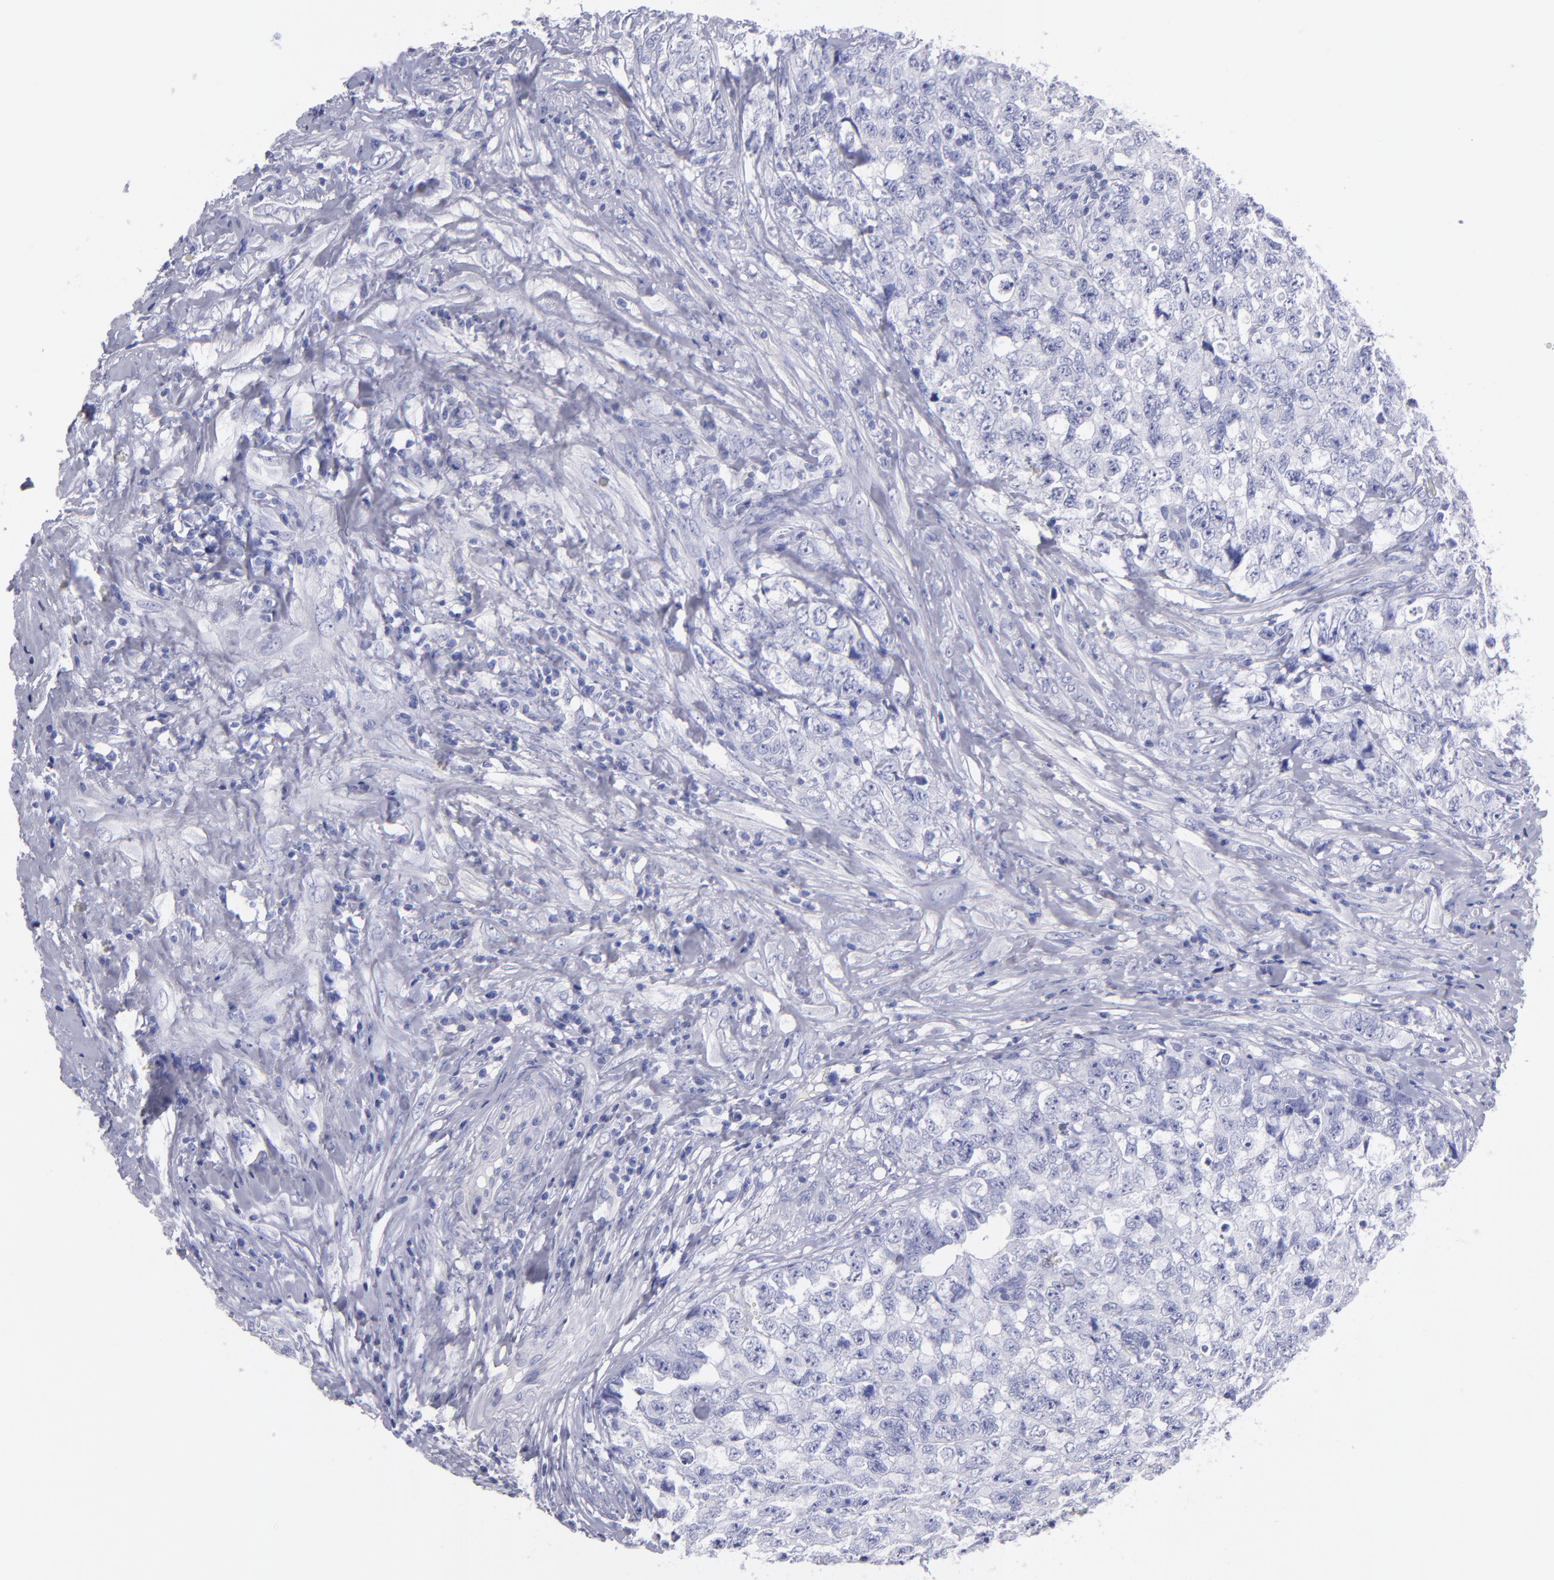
{"staining": {"intensity": "negative", "quantity": "none", "location": "none"}, "tissue": "testis cancer", "cell_type": "Tumor cells", "image_type": "cancer", "snomed": [{"axis": "morphology", "description": "Carcinoma, Embryonal, NOS"}, {"axis": "topography", "description": "Testis"}], "caption": "The immunohistochemistry (IHC) histopathology image has no significant staining in tumor cells of embryonal carcinoma (testis) tissue.", "gene": "MB", "patient": {"sex": "male", "age": 31}}